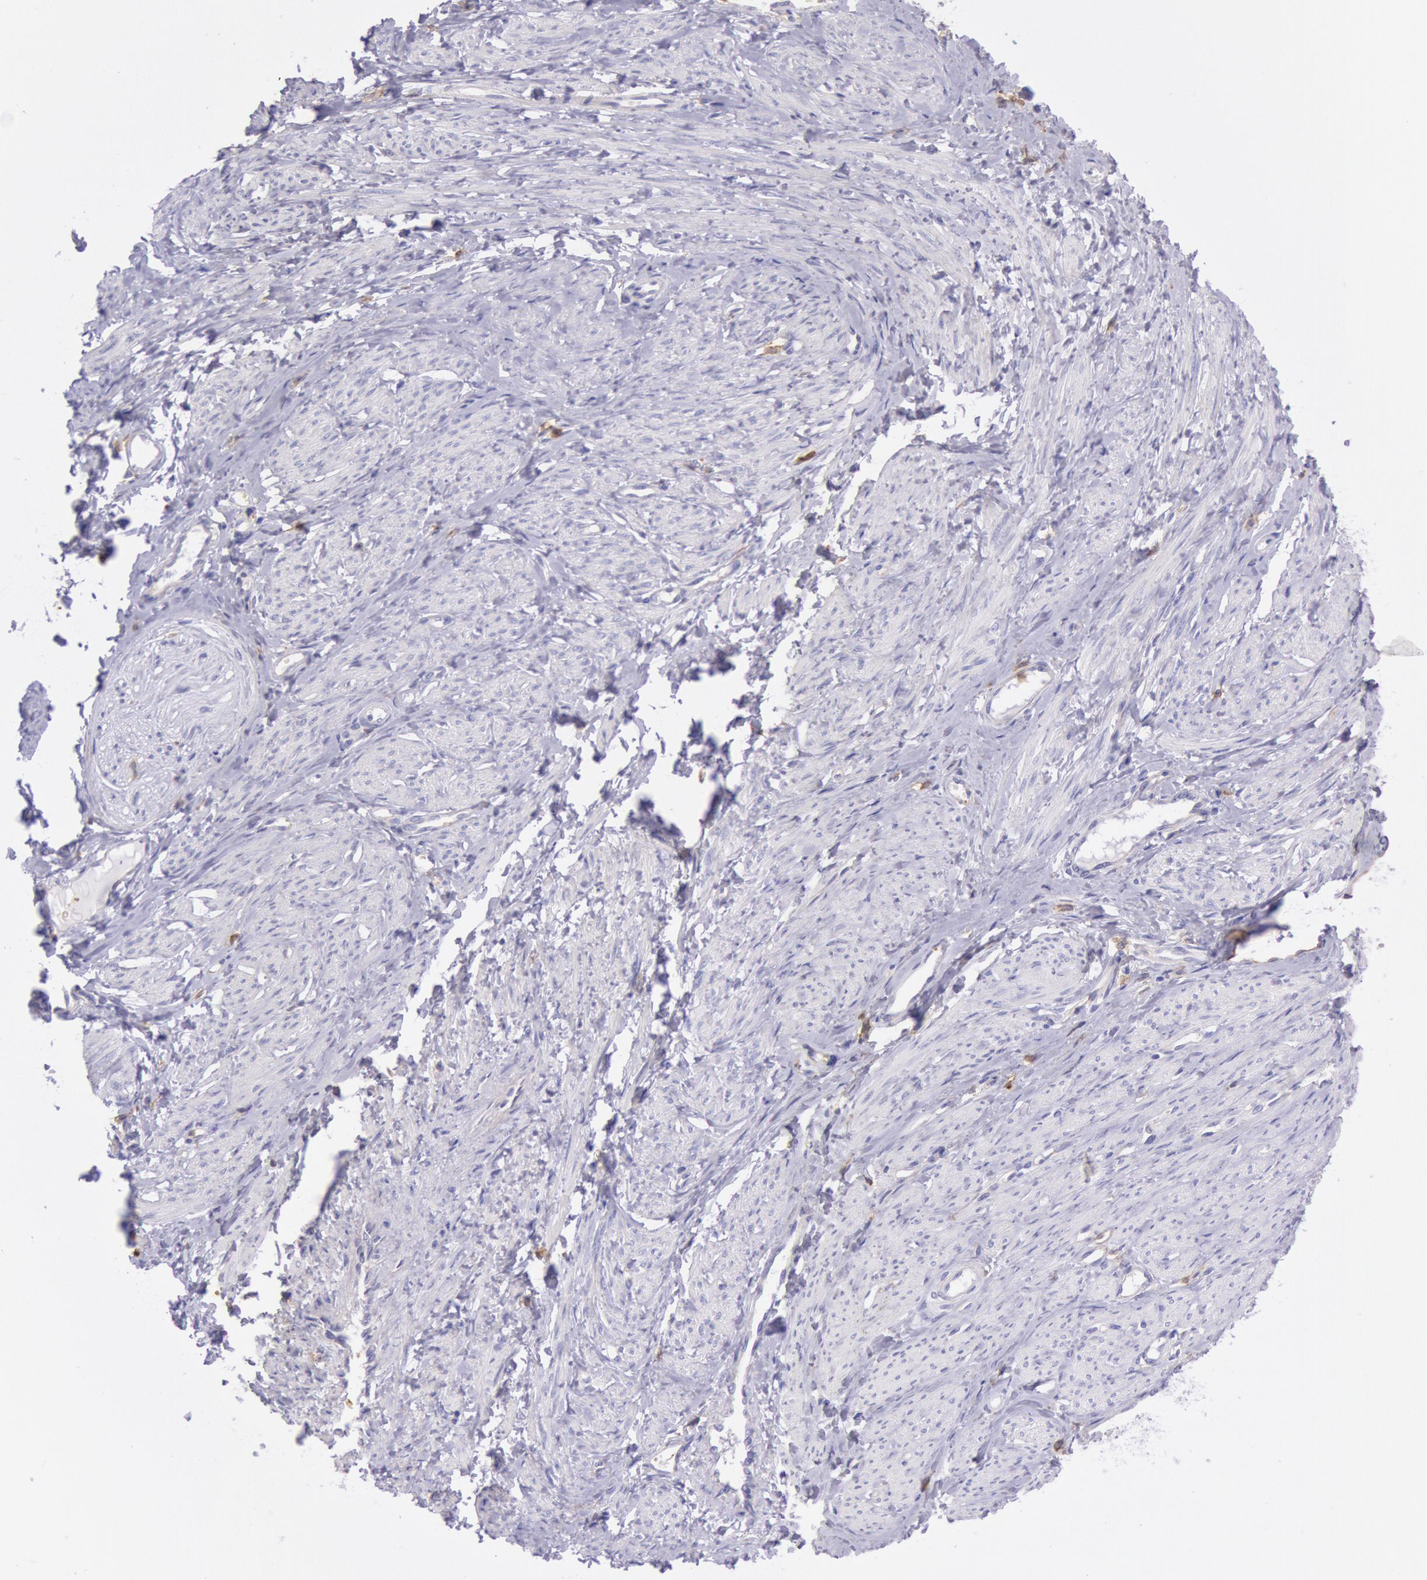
{"staining": {"intensity": "negative", "quantity": "none", "location": "none"}, "tissue": "smooth muscle", "cell_type": "Smooth muscle cells", "image_type": "normal", "snomed": [{"axis": "morphology", "description": "Normal tissue, NOS"}, {"axis": "topography", "description": "Smooth muscle"}, {"axis": "topography", "description": "Uterus"}], "caption": "High power microscopy photomicrograph of an immunohistochemistry (IHC) histopathology image of benign smooth muscle, revealing no significant positivity in smooth muscle cells. (DAB (3,3'-diaminobenzidine) IHC, high magnification).", "gene": "LYN", "patient": {"sex": "female", "age": 39}}